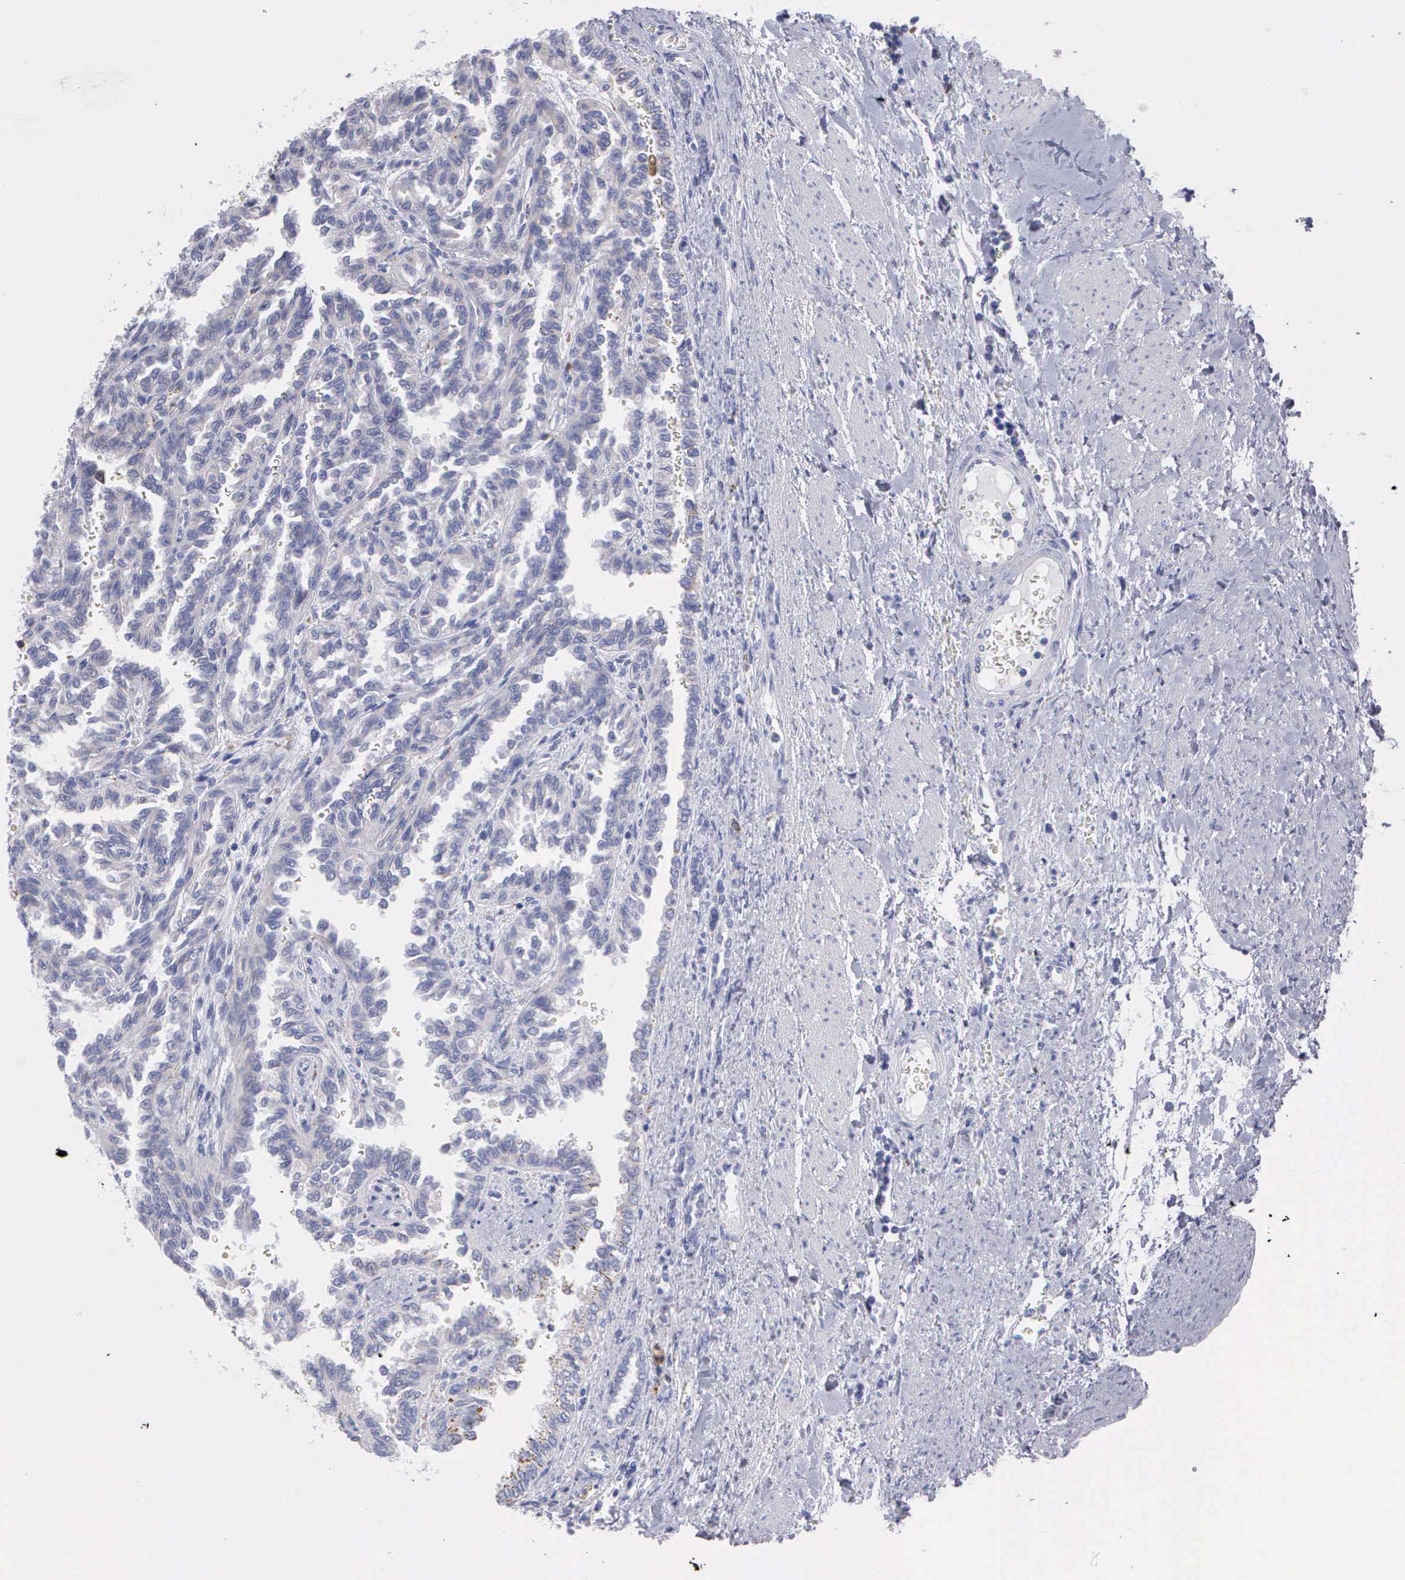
{"staining": {"intensity": "negative", "quantity": "none", "location": "none"}, "tissue": "renal cancer", "cell_type": "Tumor cells", "image_type": "cancer", "snomed": [{"axis": "morphology", "description": "Inflammation, NOS"}, {"axis": "morphology", "description": "Adenocarcinoma, NOS"}, {"axis": "topography", "description": "Kidney"}], "caption": "Immunohistochemistry (IHC) micrograph of neoplastic tissue: renal adenocarcinoma stained with DAB reveals no significant protein positivity in tumor cells.", "gene": "TYRP1", "patient": {"sex": "male", "age": 68}}